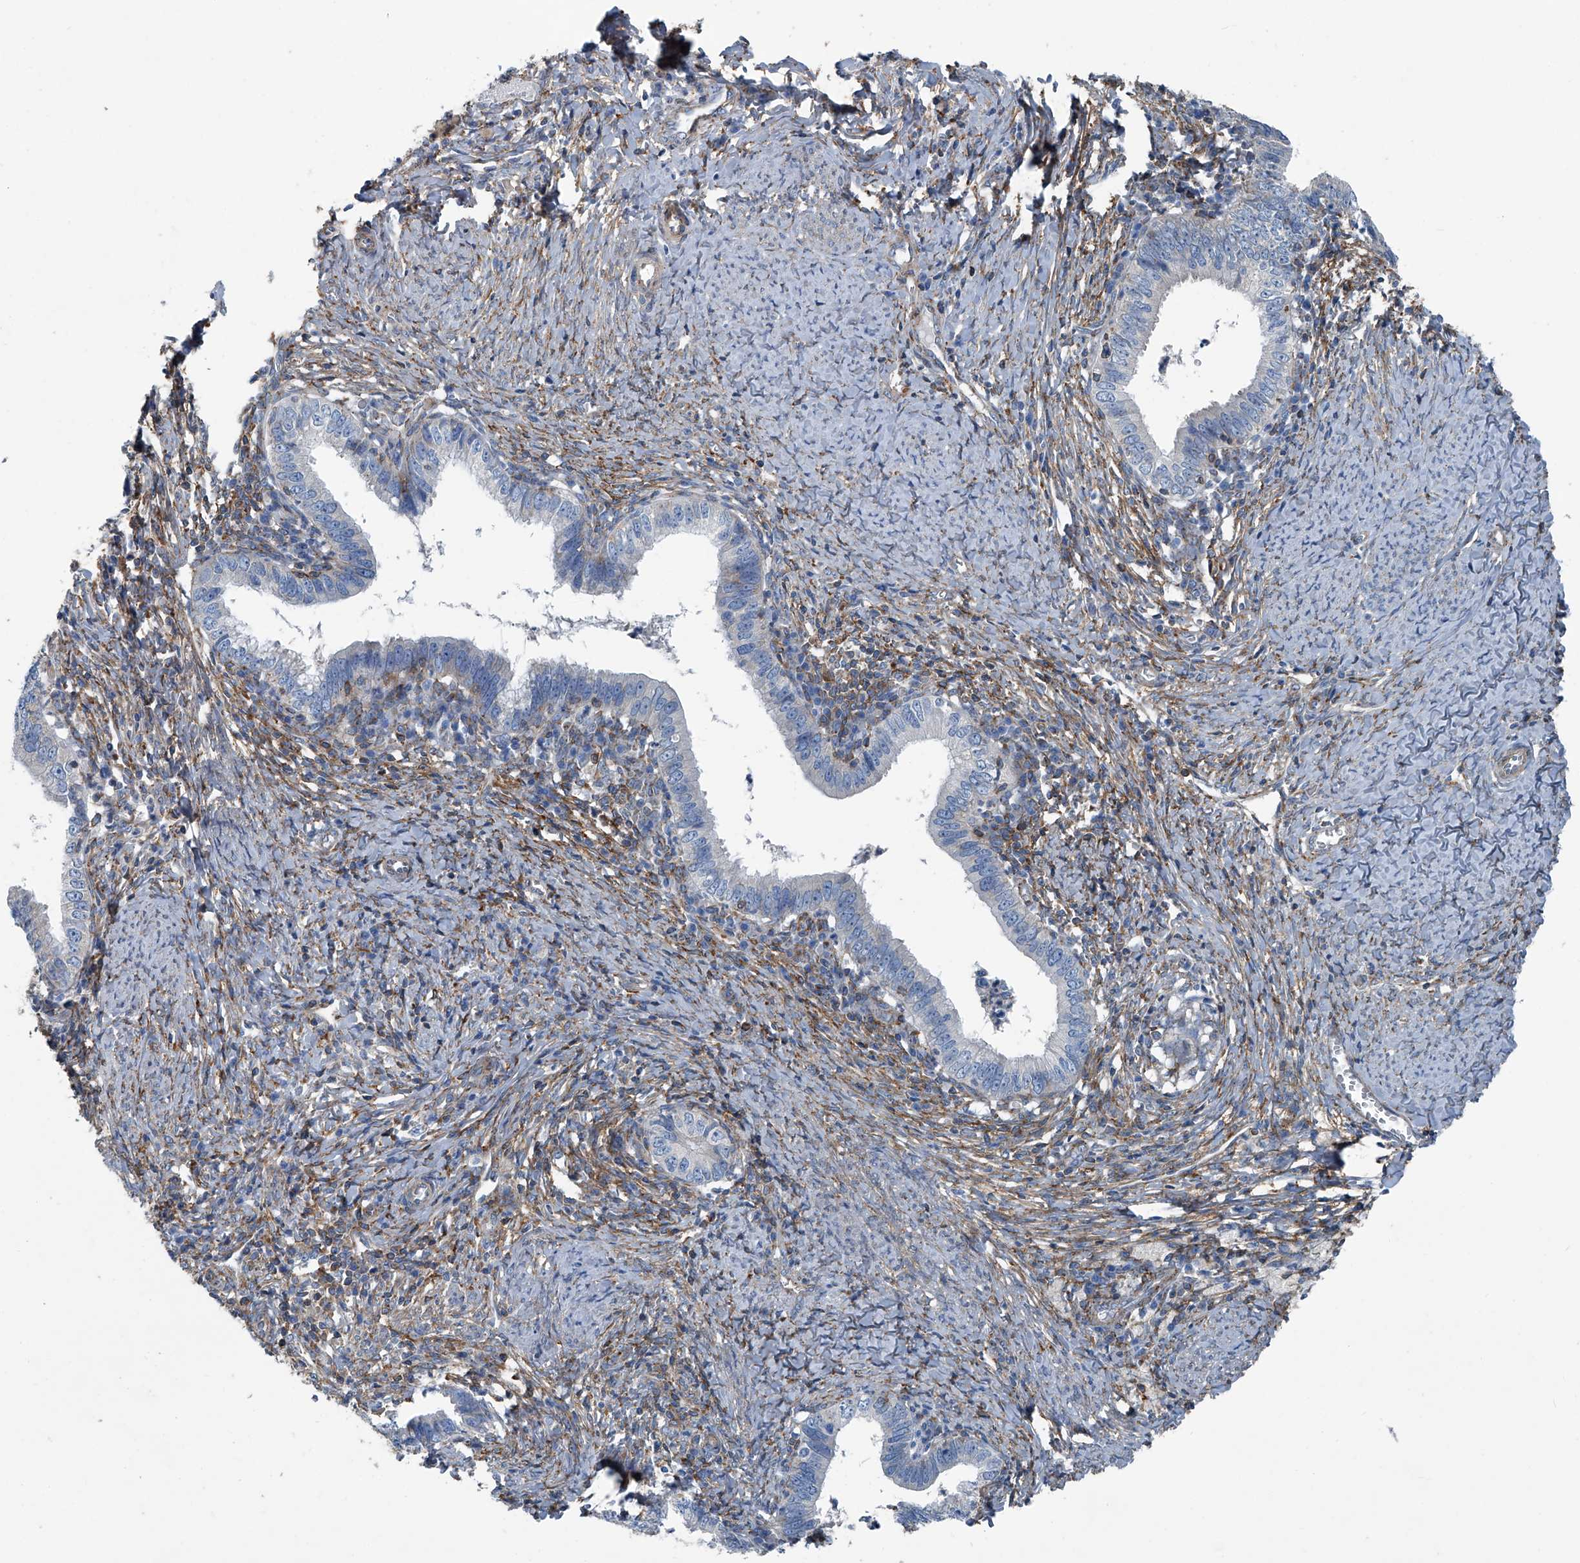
{"staining": {"intensity": "negative", "quantity": "none", "location": "none"}, "tissue": "cervical cancer", "cell_type": "Tumor cells", "image_type": "cancer", "snomed": [{"axis": "morphology", "description": "Adenocarcinoma, NOS"}, {"axis": "topography", "description": "Cervix"}], "caption": "The IHC photomicrograph has no significant expression in tumor cells of adenocarcinoma (cervical) tissue.", "gene": "SEPTIN7", "patient": {"sex": "female", "age": 36}}